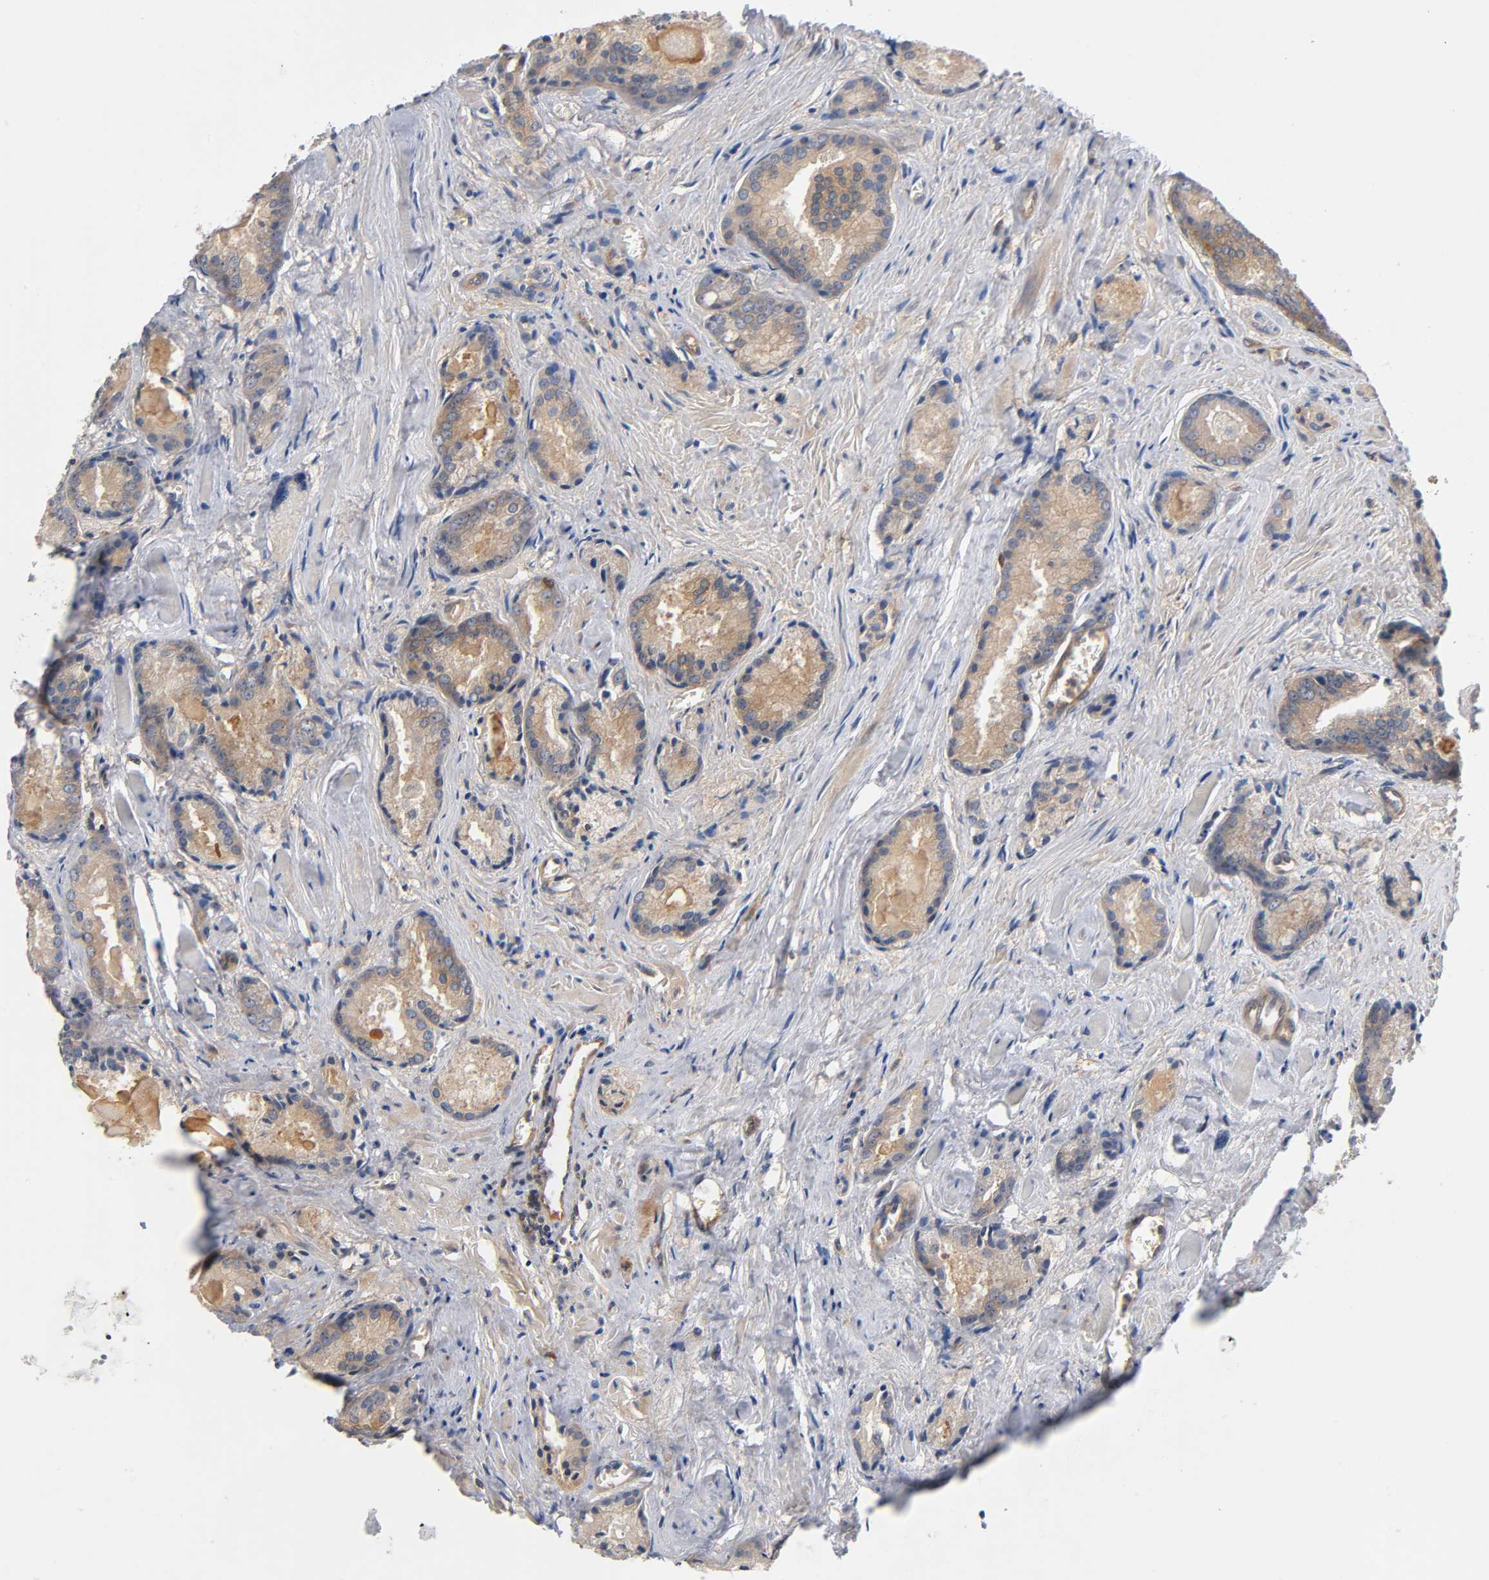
{"staining": {"intensity": "moderate", "quantity": ">75%", "location": "cytoplasmic/membranous"}, "tissue": "prostate cancer", "cell_type": "Tumor cells", "image_type": "cancer", "snomed": [{"axis": "morphology", "description": "Adenocarcinoma, Low grade"}, {"axis": "topography", "description": "Prostate"}], "caption": "A histopathology image of human adenocarcinoma (low-grade) (prostate) stained for a protein demonstrates moderate cytoplasmic/membranous brown staining in tumor cells.", "gene": "PRKAB1", "patient": {"sex": "male", "age": 64}}